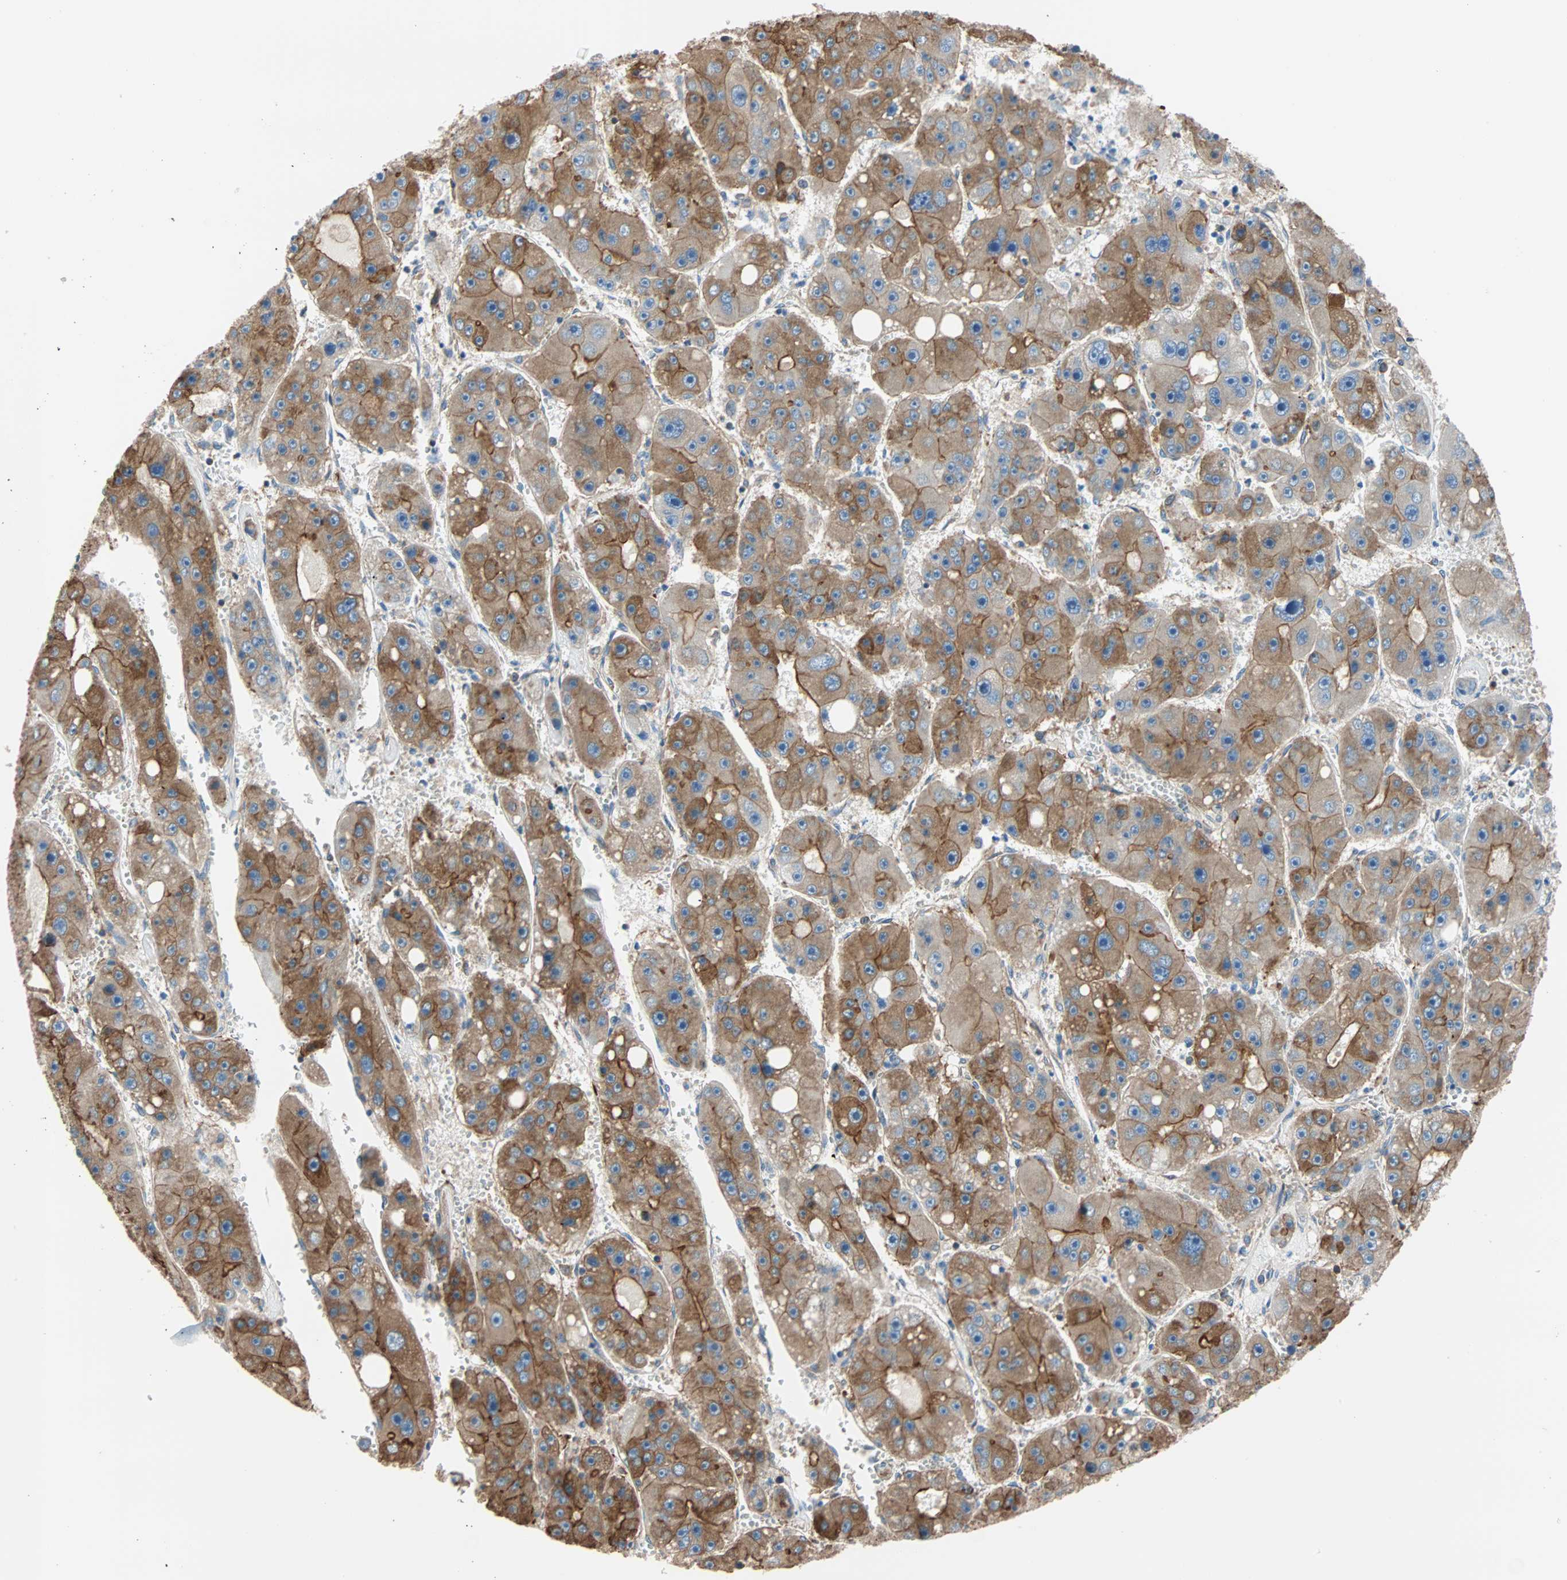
{"staining": {"intensity": "strong", "quantity": ">75%", "location": "cytoplasmic/membranous"}, "tissue": "liver cancer", "cell_type": "Tumor cells", "image_type": "cancer", "snomed": [{"axis": "morphology", "description": "Carcinoma, Hepatocellular, NOS"}, {"axis": "topography", "description": "Liver"}], "caption": "Approximately >75% of tumor cells in hepatocellular carcinoma (liver) show strong cytoplasmic/membranous protein expression as visualized by brown immunohistochemical staining.", "gene": "EEF2", "patient": {"sex": "female", "age": 61}}